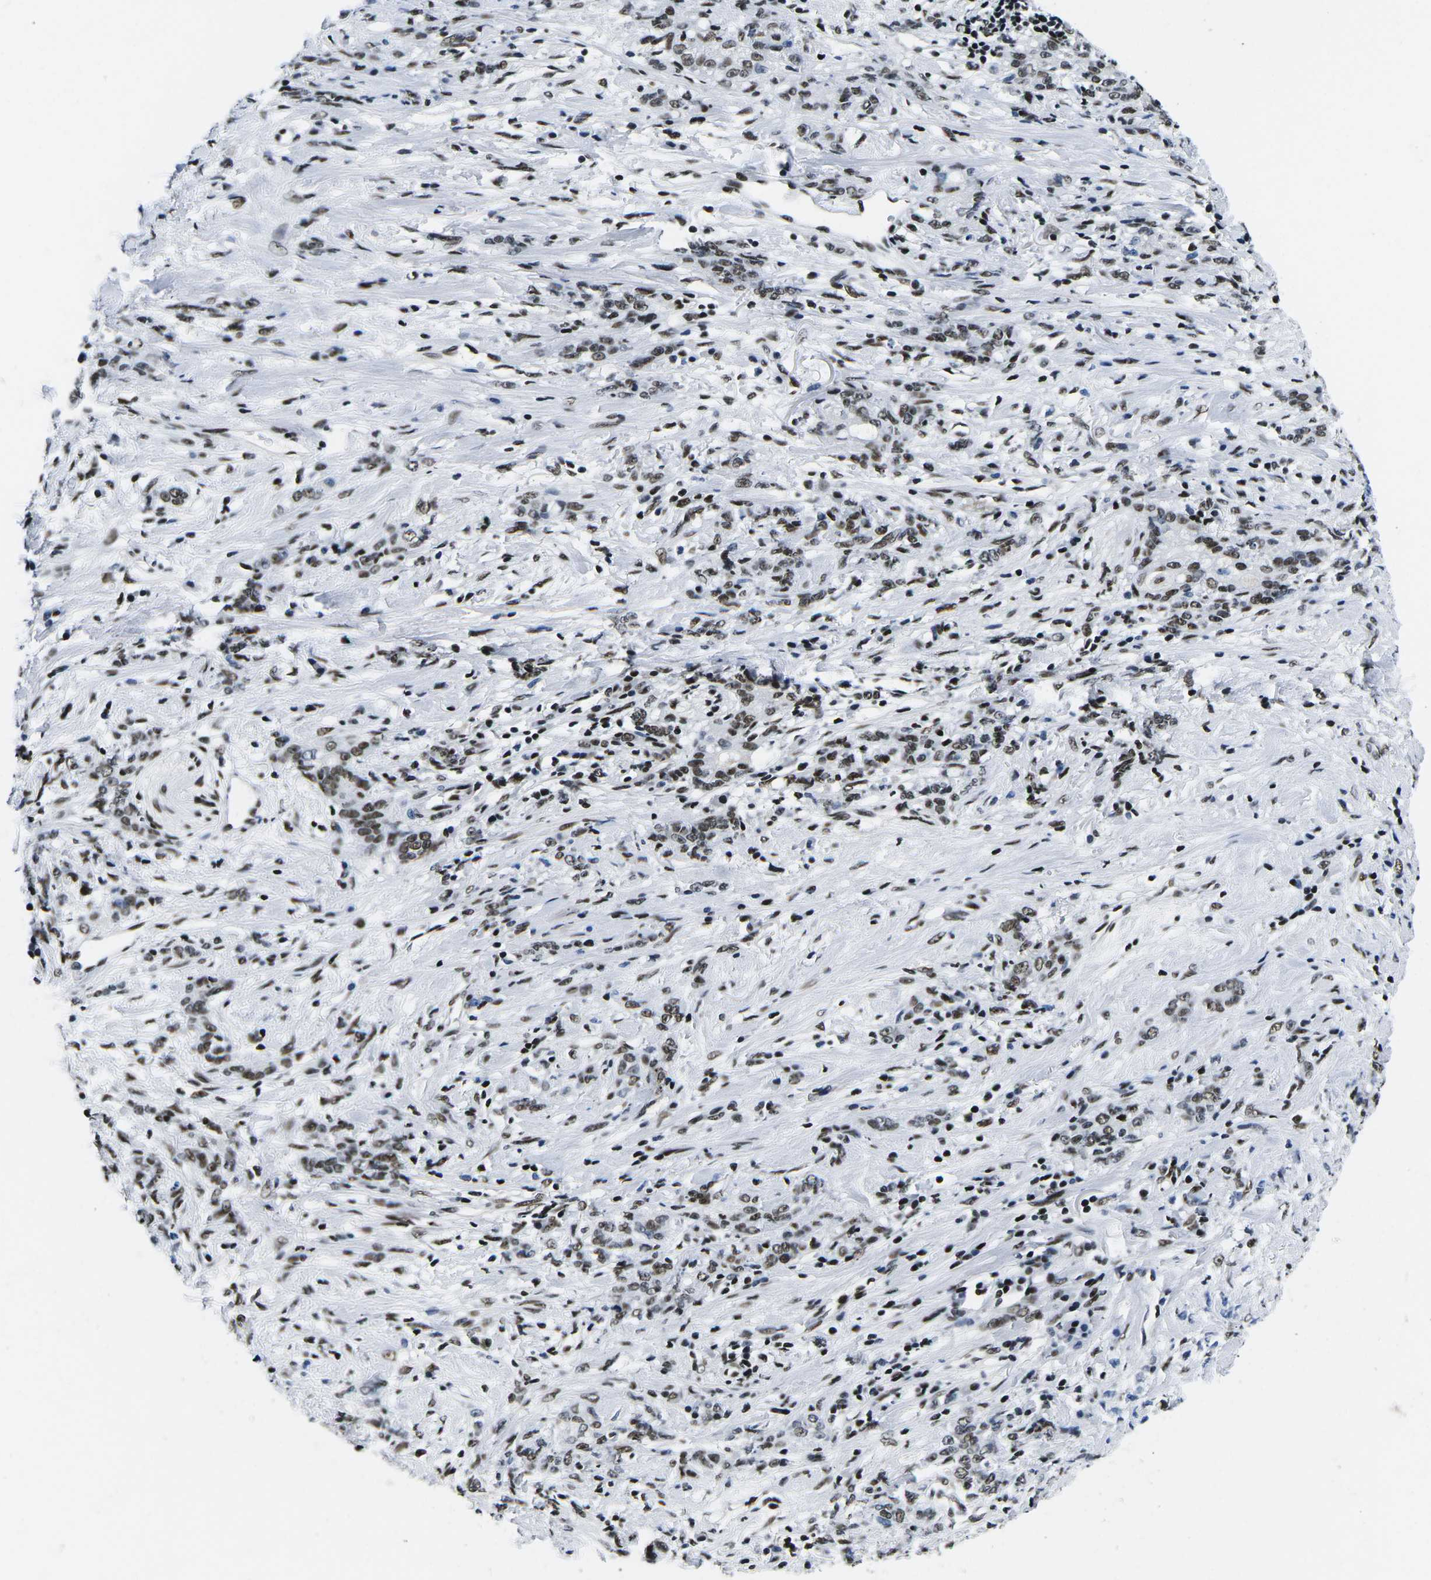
{"staining": {"intensity": "moderate", "quantity": ">75%", "location": "nuclear"}, "tissue": "stomach cancer", "cell_type": "Tumor cells", "image_type": "cancer", "snomed": [{"axis": "morphology", "description": "Adenocarcinoma, NOS"}, {"axis": "topography", "description": "Stomach, lower"}], "caption": "A micrograph of human stomach cancer (adenocarcinoma) stained for a protein exhibits moderate nuclear brown staining in tumor cells.", "gene": "ATF1", "patient": {"sex": "male", "age": 88}}